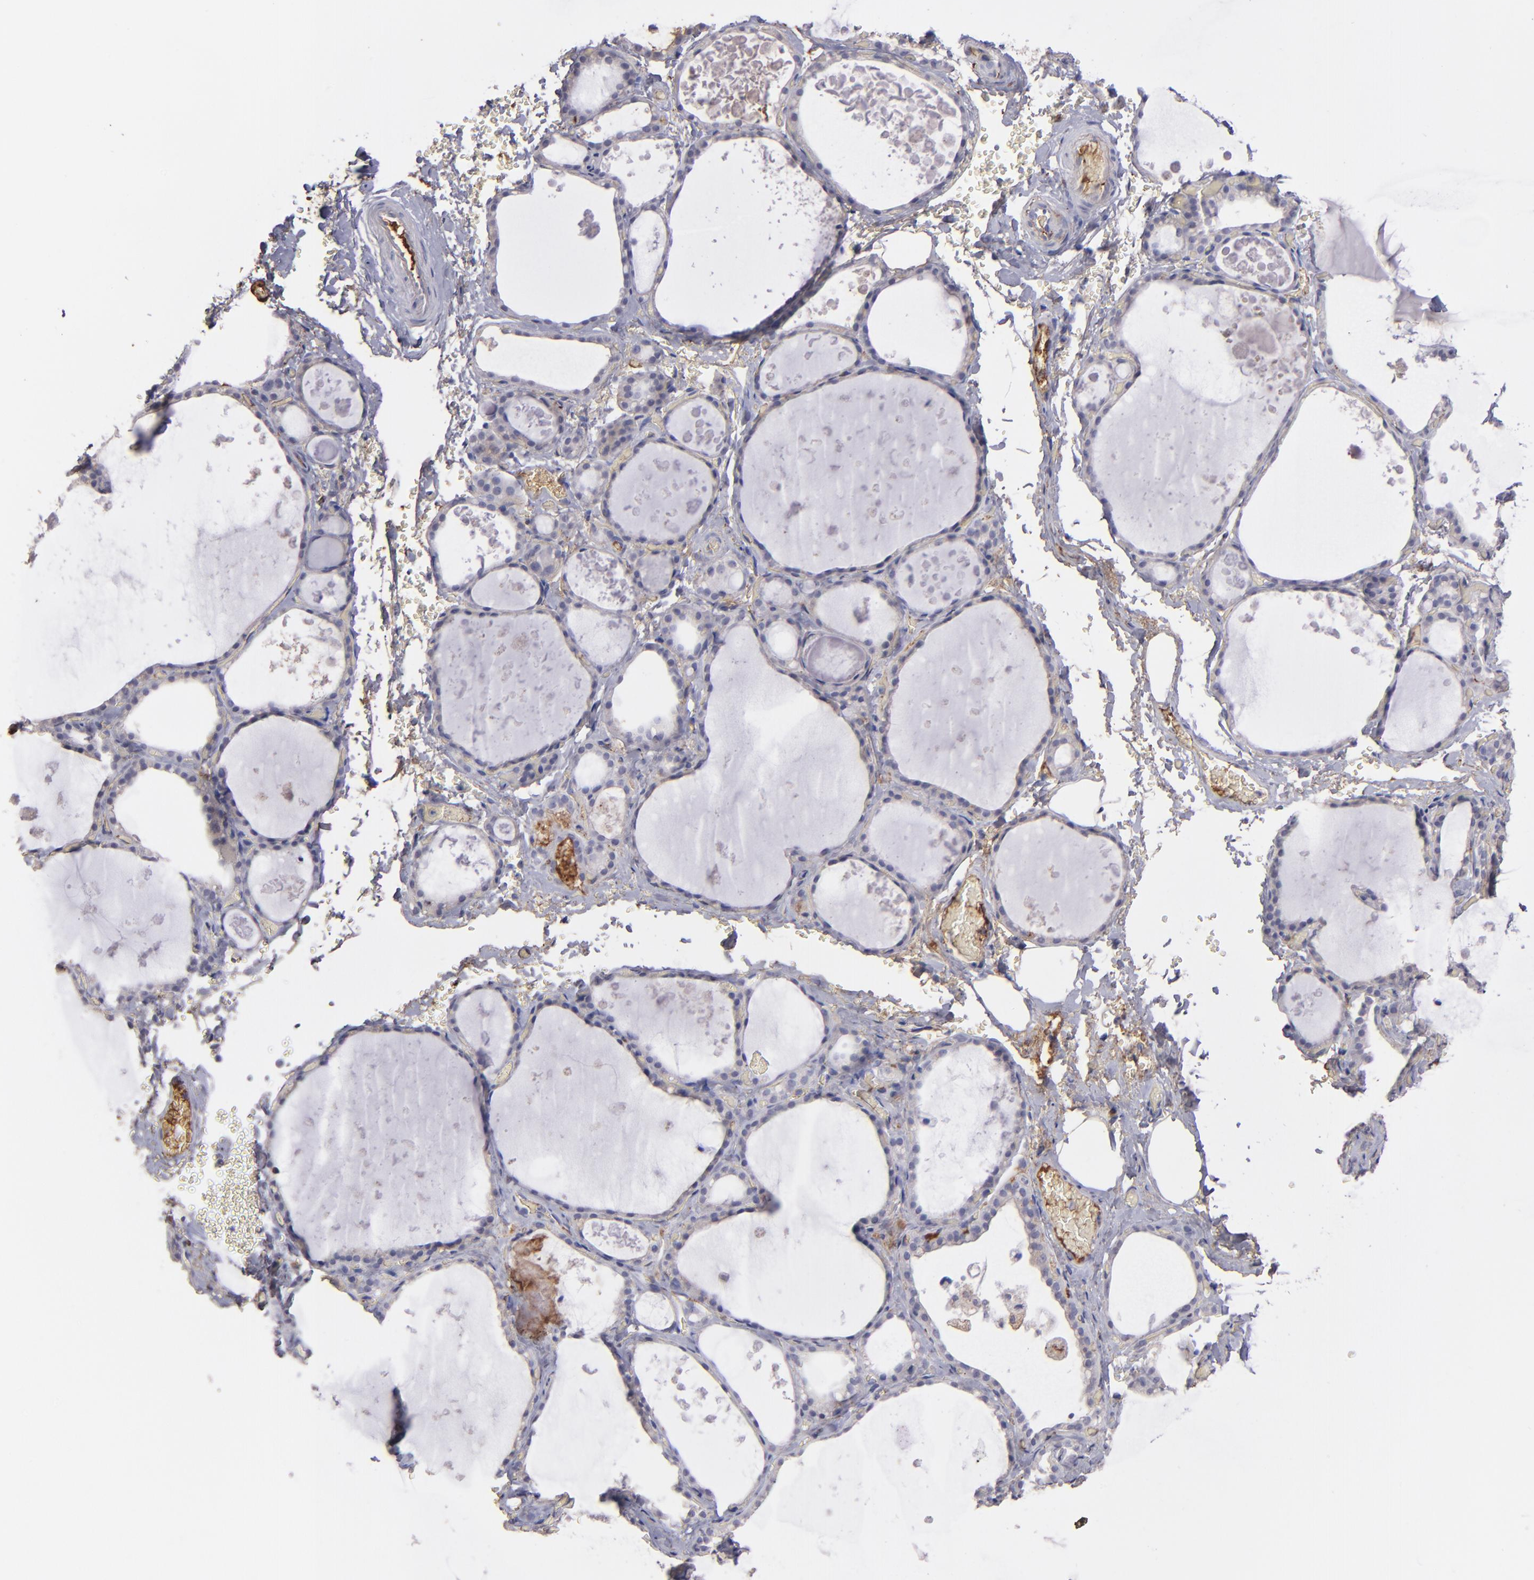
{"staining": {"intensity": "weak", "quantity": "<25%", "location": "cytoplasmic/membranous"}, "tissue": "thyroid gland", "cell_type": "Glandular cells", "image_type": "normal", "snomed": [{"axis": "morphology", "description": "Normal tissue, NOS"}, {"axis": "topography", "description": "Thyroid gland"}], "caption": "IHC of unremarkable thyroid gland demonstrates no positivity in glandular cells.", "gene": "C1QA", "patient": {"sex": "male", "age": 61}}